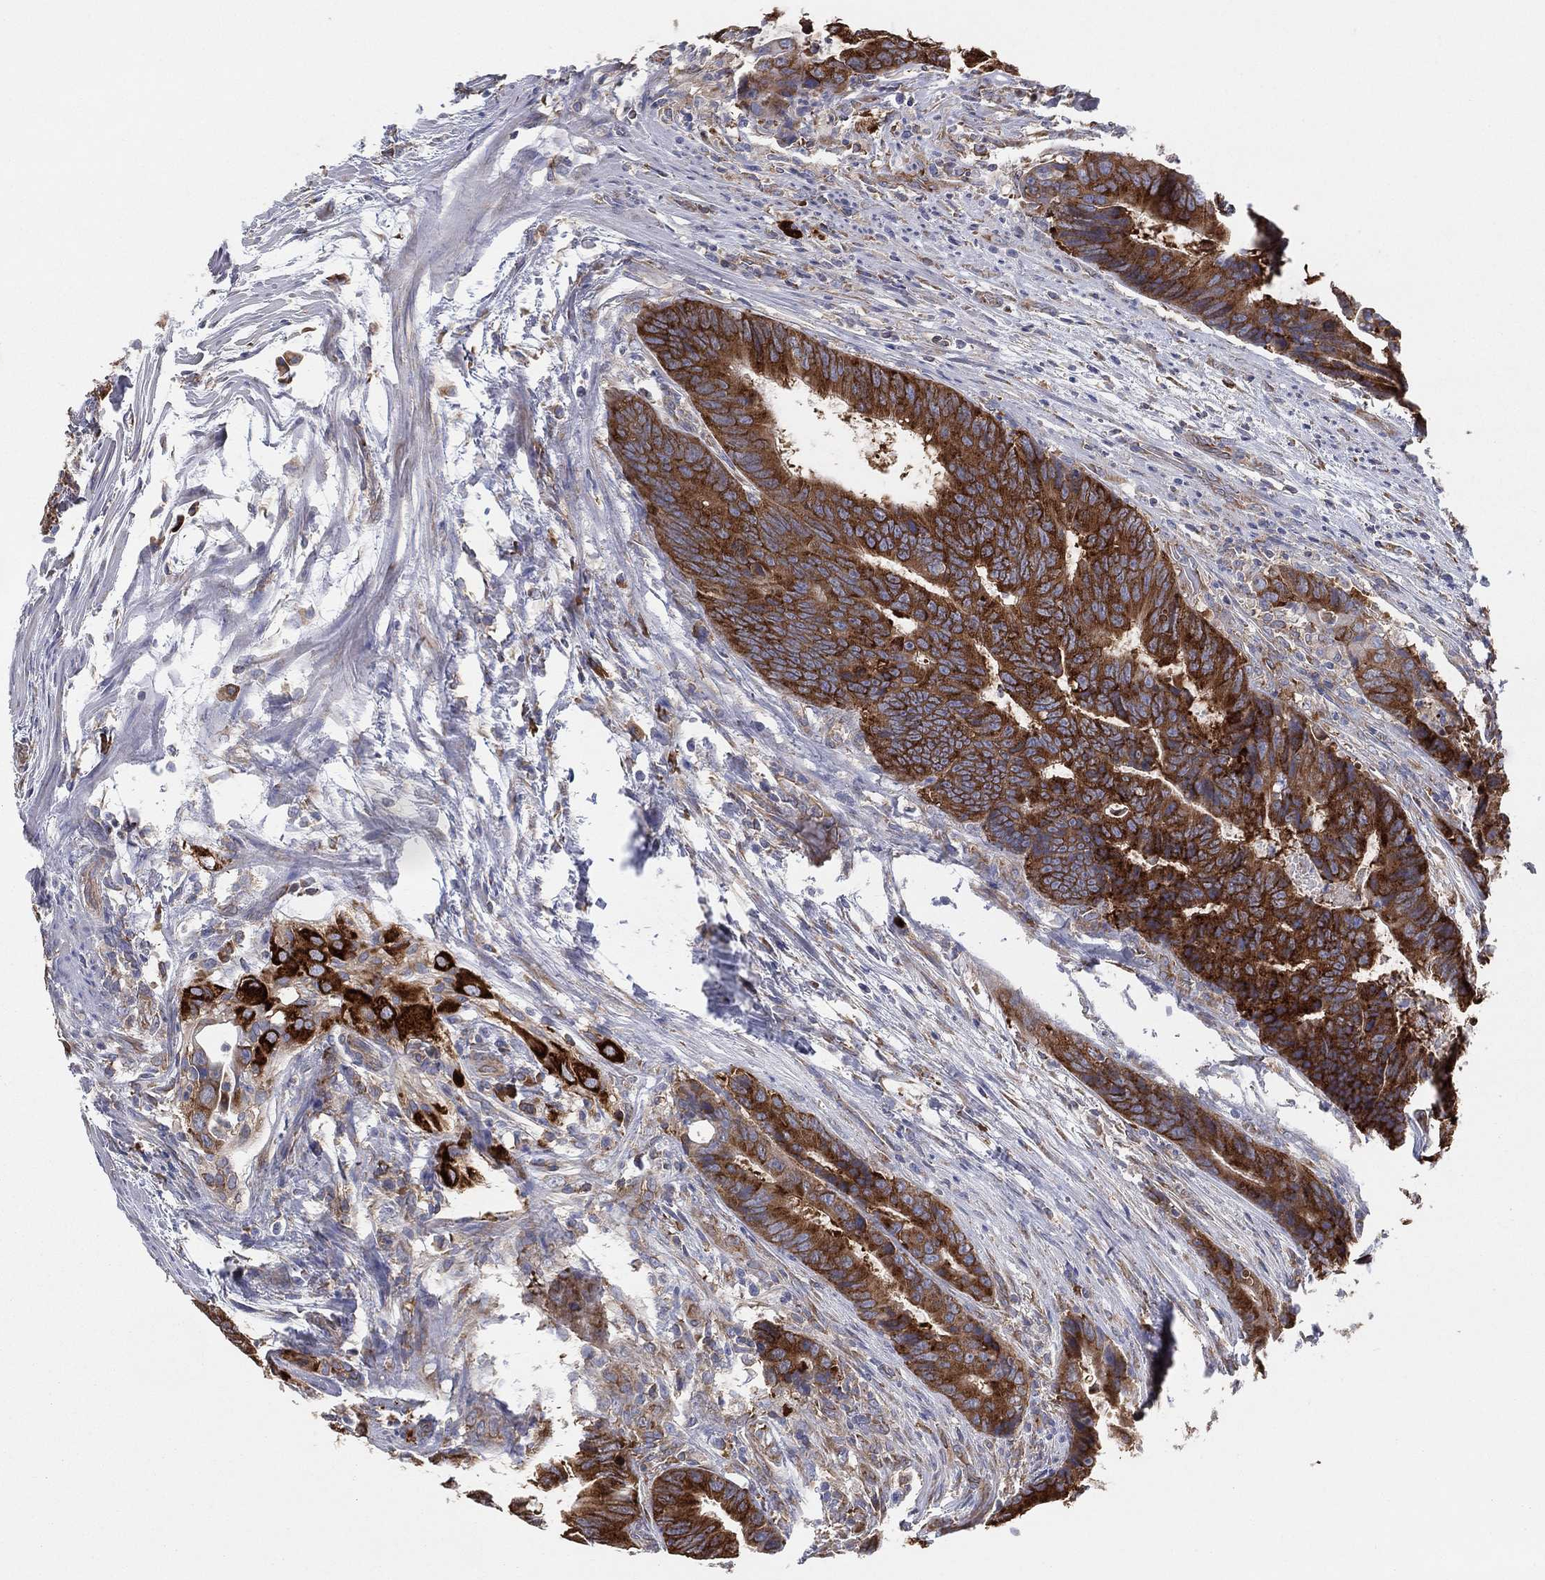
{"staining": {"intensity": "strong", "quantity": ">75%", "location": "cytoplasmic/membranous"}, "tissue": "colorectal cancer", "cell_type": "Tumor cells", "image_type": "cancer", "snomed": [{"axis": "morphology", "description": "Adenocarcinoma, NOS"}, {"axis": "topography", "description": "Colon"}], "caption": "Protein staining shows strong cytoplasmic/membranous positivity in approximately >75% of tumor cells in adenocarcinoma (colorectal). The staining was performed using DAB (3,3'-diaminobenzidine), with brown indicating positive protein expression. Nuclei are stained blue with hematoxylin.", "gene": "FARSA", "patient": {"sex": "female", "age": 56}}